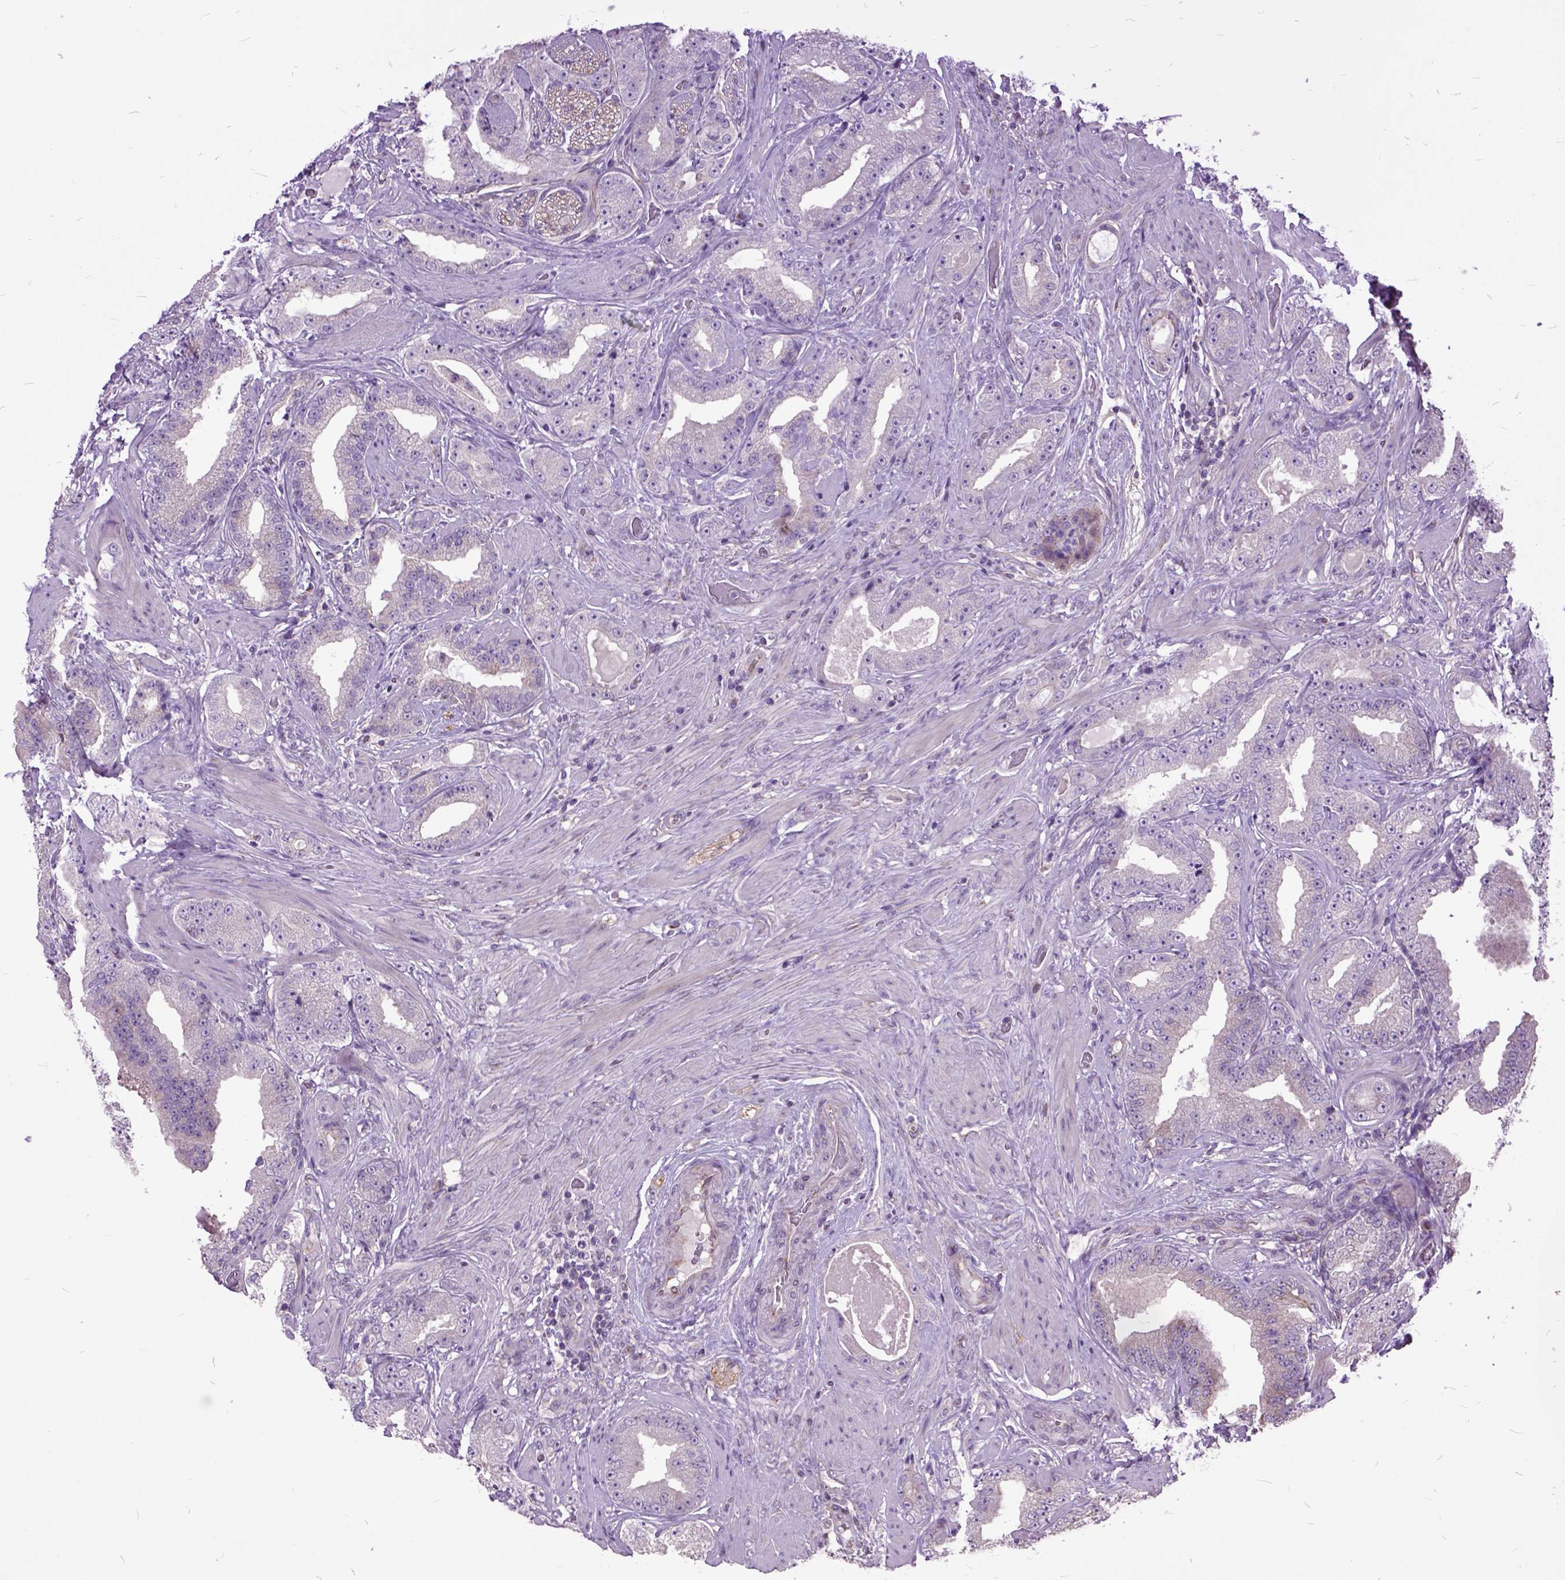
{"staining": {"intensity": "negative", "quantity": "none", "location": "none"}, "tissue": "prostate cancer", "cell_type": "Tumor cells", "image_type": "cancer", "snomed": [{"axis": "morphology", "description": "Adenocarcinoma, Low grade"}, {"axis": "topography", "description": "Prostate"}], "caption": "Immunohistochemistry (IHC) of adenocarcinoma (low-grade) (prostate) reveals no expression in tumor cells.", "gene": "AREG", "patient": {"sex": "male", "age": 60}}